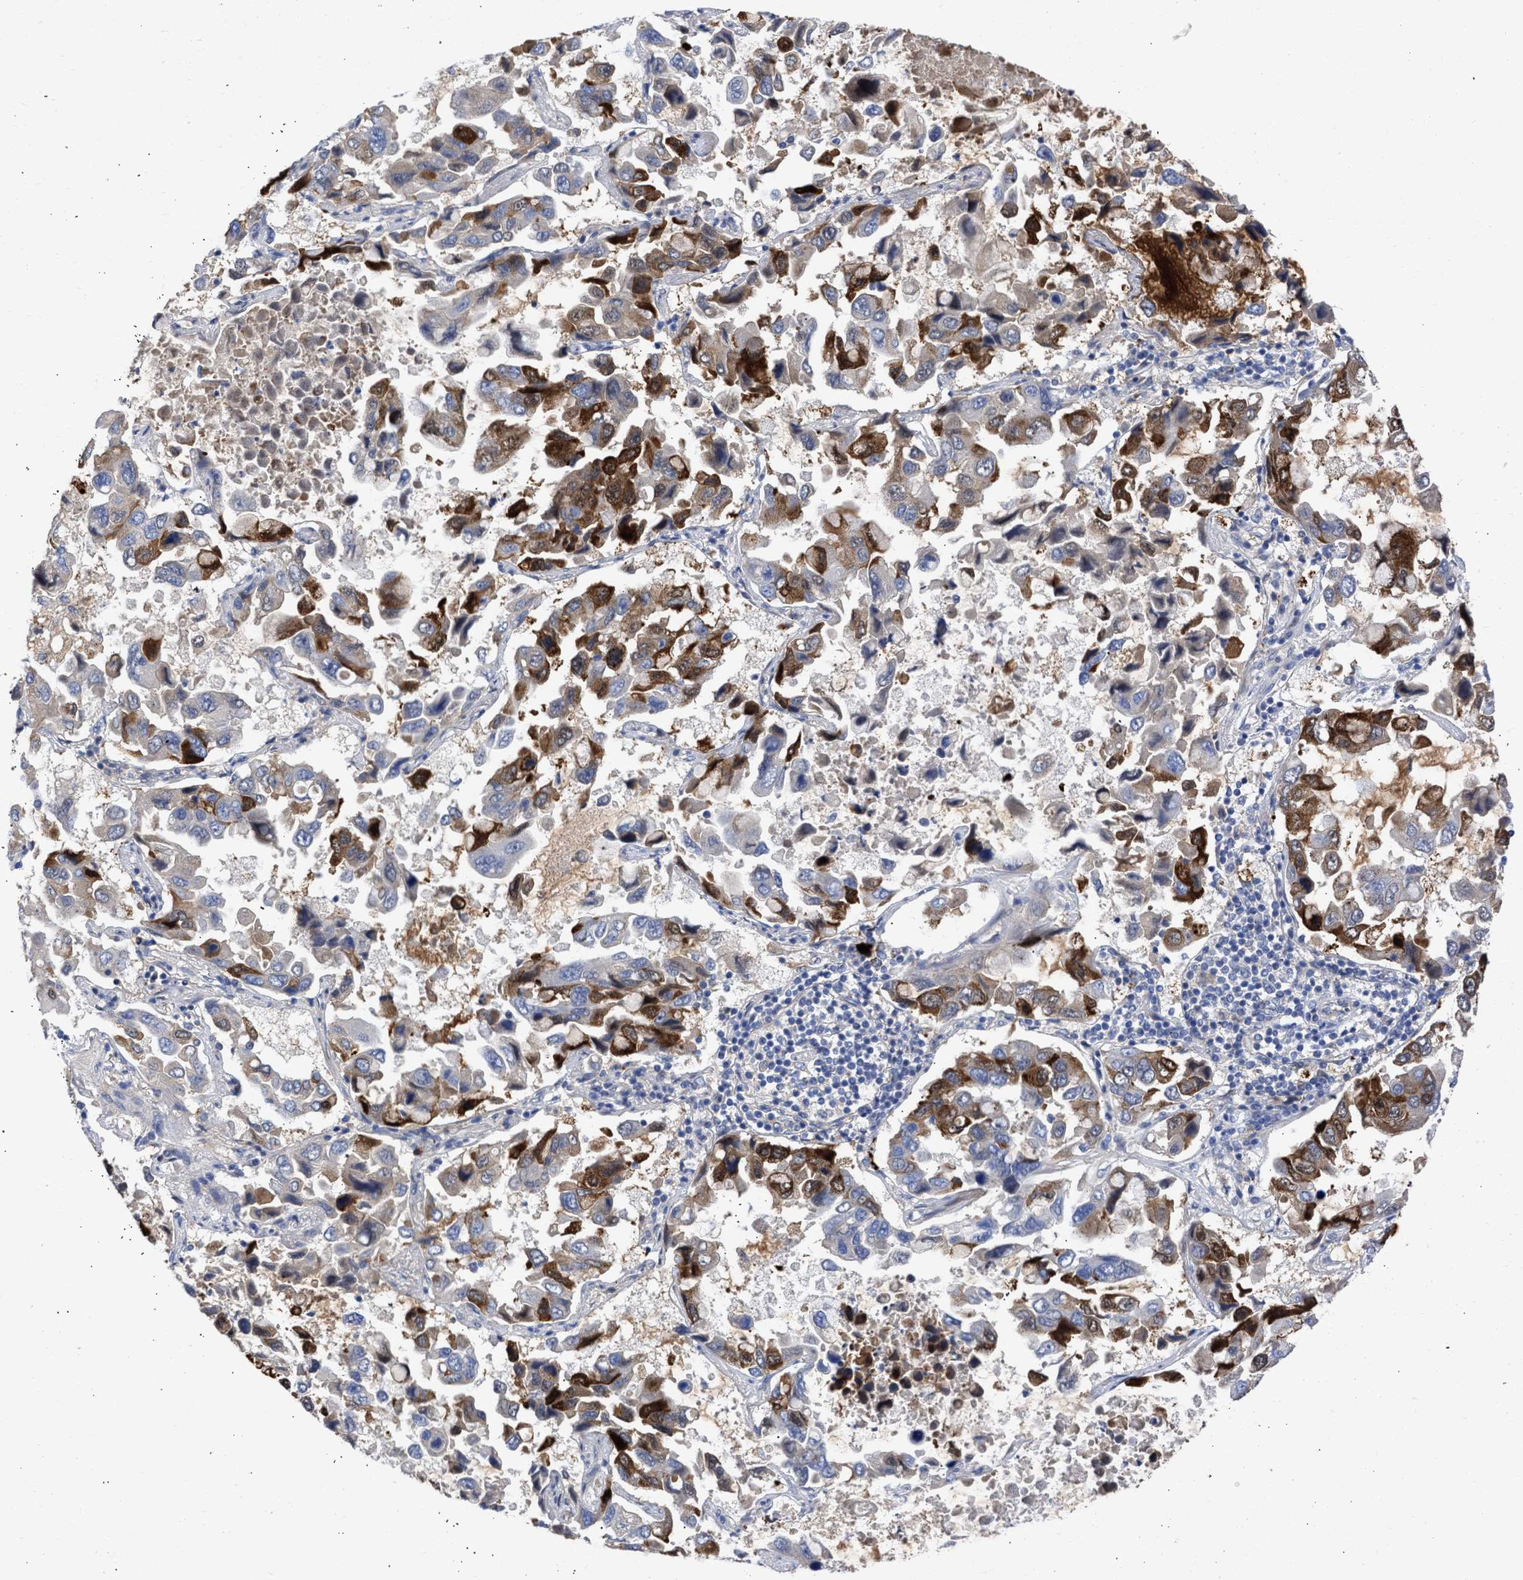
{"staining": {"intensity": "strong", "quantity": "25%-75%", "location": "cytoplasmic/membranous,nuclear"}, "tissue": "lung cancer", "cell_type": "Tumor cells", "image_type": "cancer", "snomed": [{"axis": "morphology", "description": "Adenocarcinoma, NOS"}, {"axis": "topography", "description": "Lung"}], "caption": "About 25%-75% of tumor cells in adenocarcinoma (lung) demonstrate strong cytoplasmic/membranous and nuclear protein positivity as visualized by brown immunohistochemical staining.", "gene": "ARHGEF4", "patient": {"sex": "male", "age": 64}}